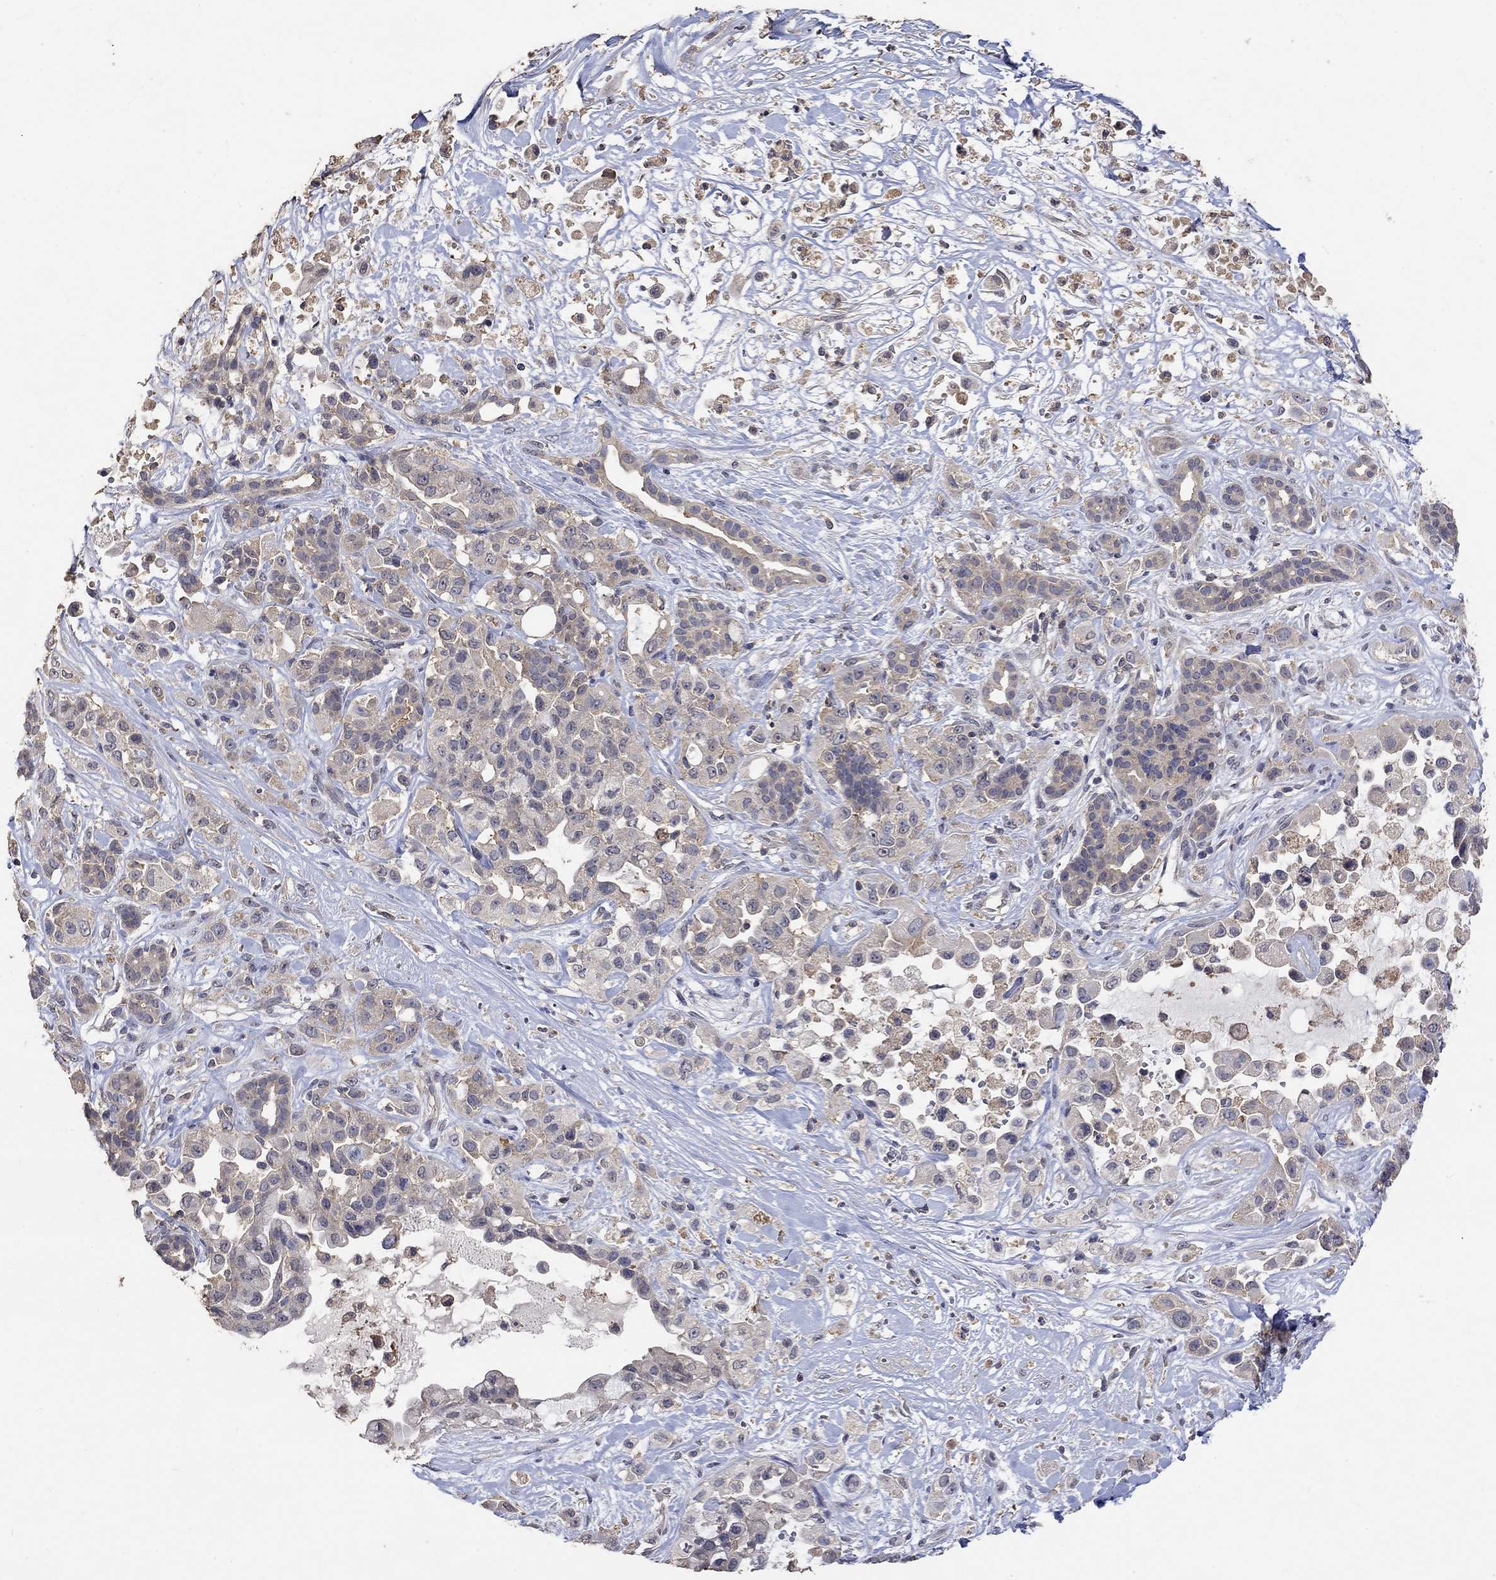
{"staining": {"intensity": "weak", "quantity": "<25%", "location": "cytoplasmic/membranous"}, "tissue": "pancreatic cancer", "cell_type": "Tumor cells", "image_type": "cancer", "snomed": [{"axis": "morphology", "description": "Adenocarcinoma, NOS"}, {"axis": "topography", "description": "Pancreas"}], "caption": "Immunohistochemistry (IHC) image of neoplastic tissue: pancreatic cancer stained with DAB (3,3'-diaminobenzidine) shows no significant protein staining in tumor cells.", "gene": "PTPN20", "patient": {"sex": "male", "age": 44}}